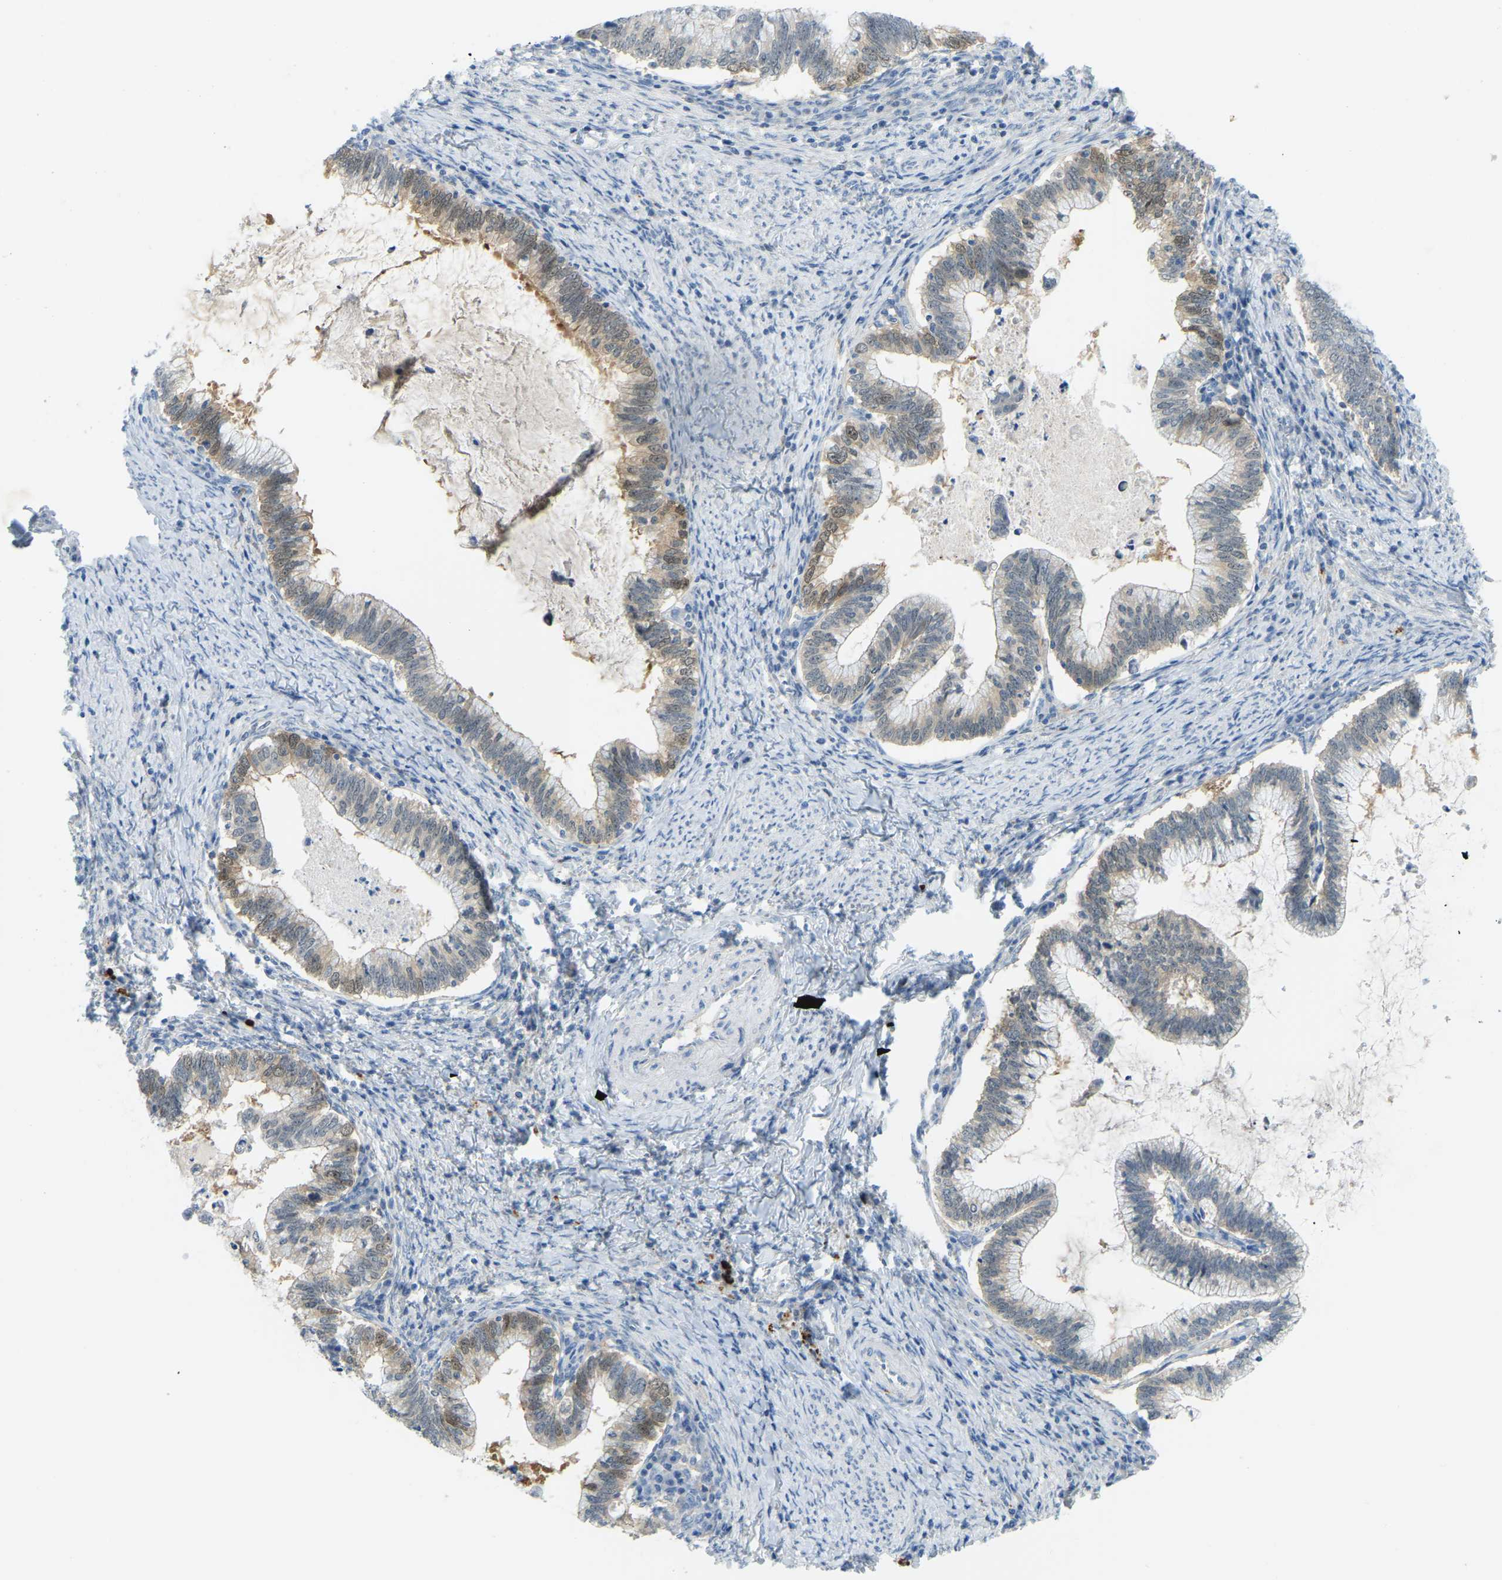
{"staining": {"intensity": "moderate", "quantity": "<25%", "location": "cytoplasmic/membranous"}, "tissue": "cervical cancer", "cell_type": "Tumor cells", "image_type": "cancer", "snomed": [{"axis": "morphology", "description": "Adenocarcinoma, NOS"}, {"axis": "topography", "description": "Cervix"}], "caption": "Tumor cells show low levels of moderate cytoplasmic/membranous positivity in about <25% of cells in adenocarcinoma (cervical). The staining is performed using DAB brown chromogen to label protein expression. The nuclei are counter-stained blue using hematoxylin.", "gene": "NME8", "patient": {"sex": "female", "age": 36}}